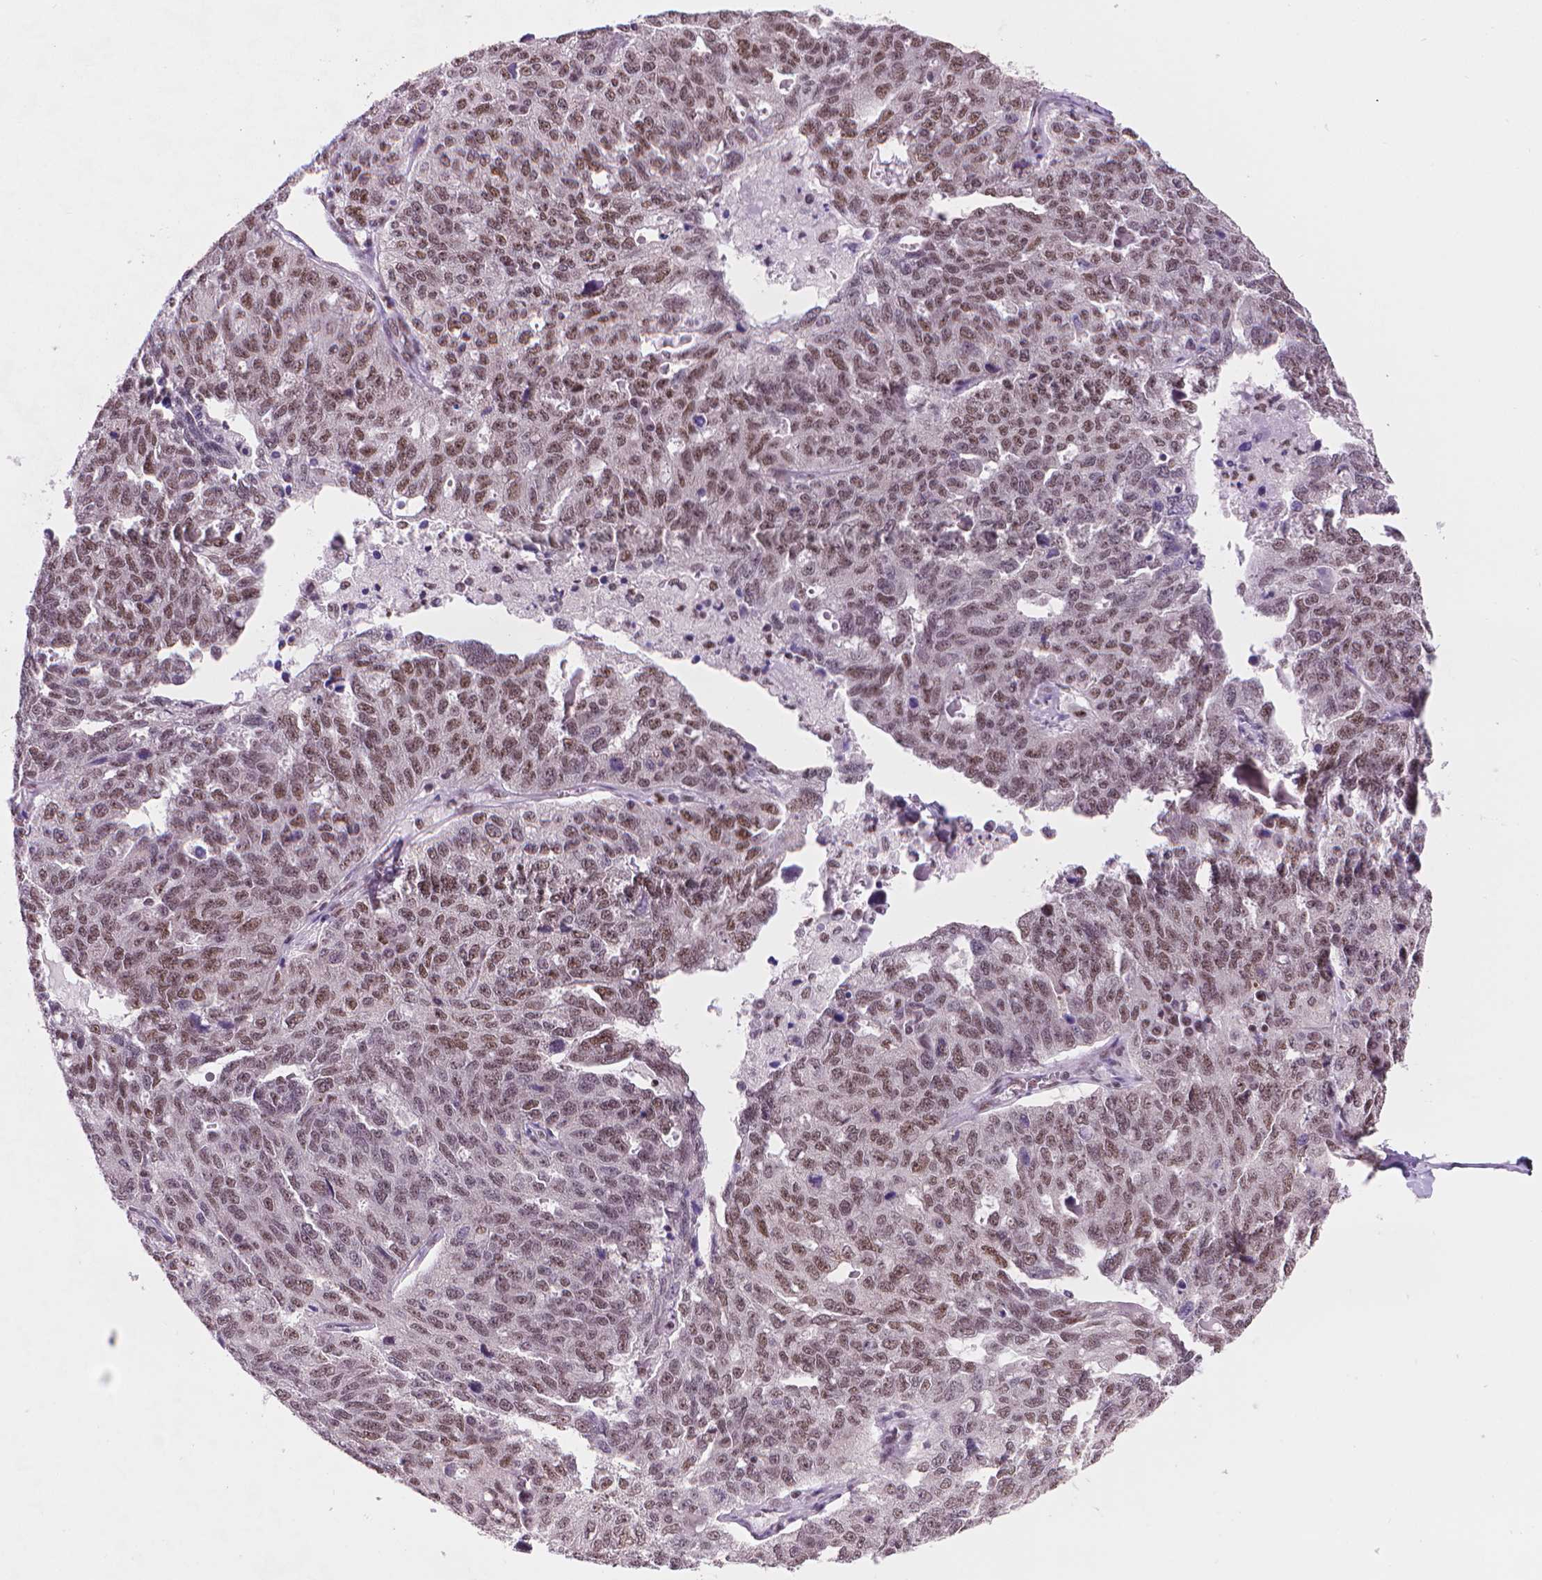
{"staining": {"intensity": "moderate", "quantity": ">75%", "location": "nuclear"}, "tissue": "ovarian cancer", "cell_type": "Tumor cells", "image_type": "cancer", "snomed": [{"axis": "morphology", "description": "Cystadenocarcinoma, serous, NOS"}, {"axis": "topography", "description": "Ovary"}], "caption": "Serous cystadenocarcinoma (ovarian) was stained to show a protein in brown. There is medium levels of moderate nuclear expression in approximately >75% of tumor cells.", "gene": "UBN1", "patient": {"sex": "female", "age": 71}}